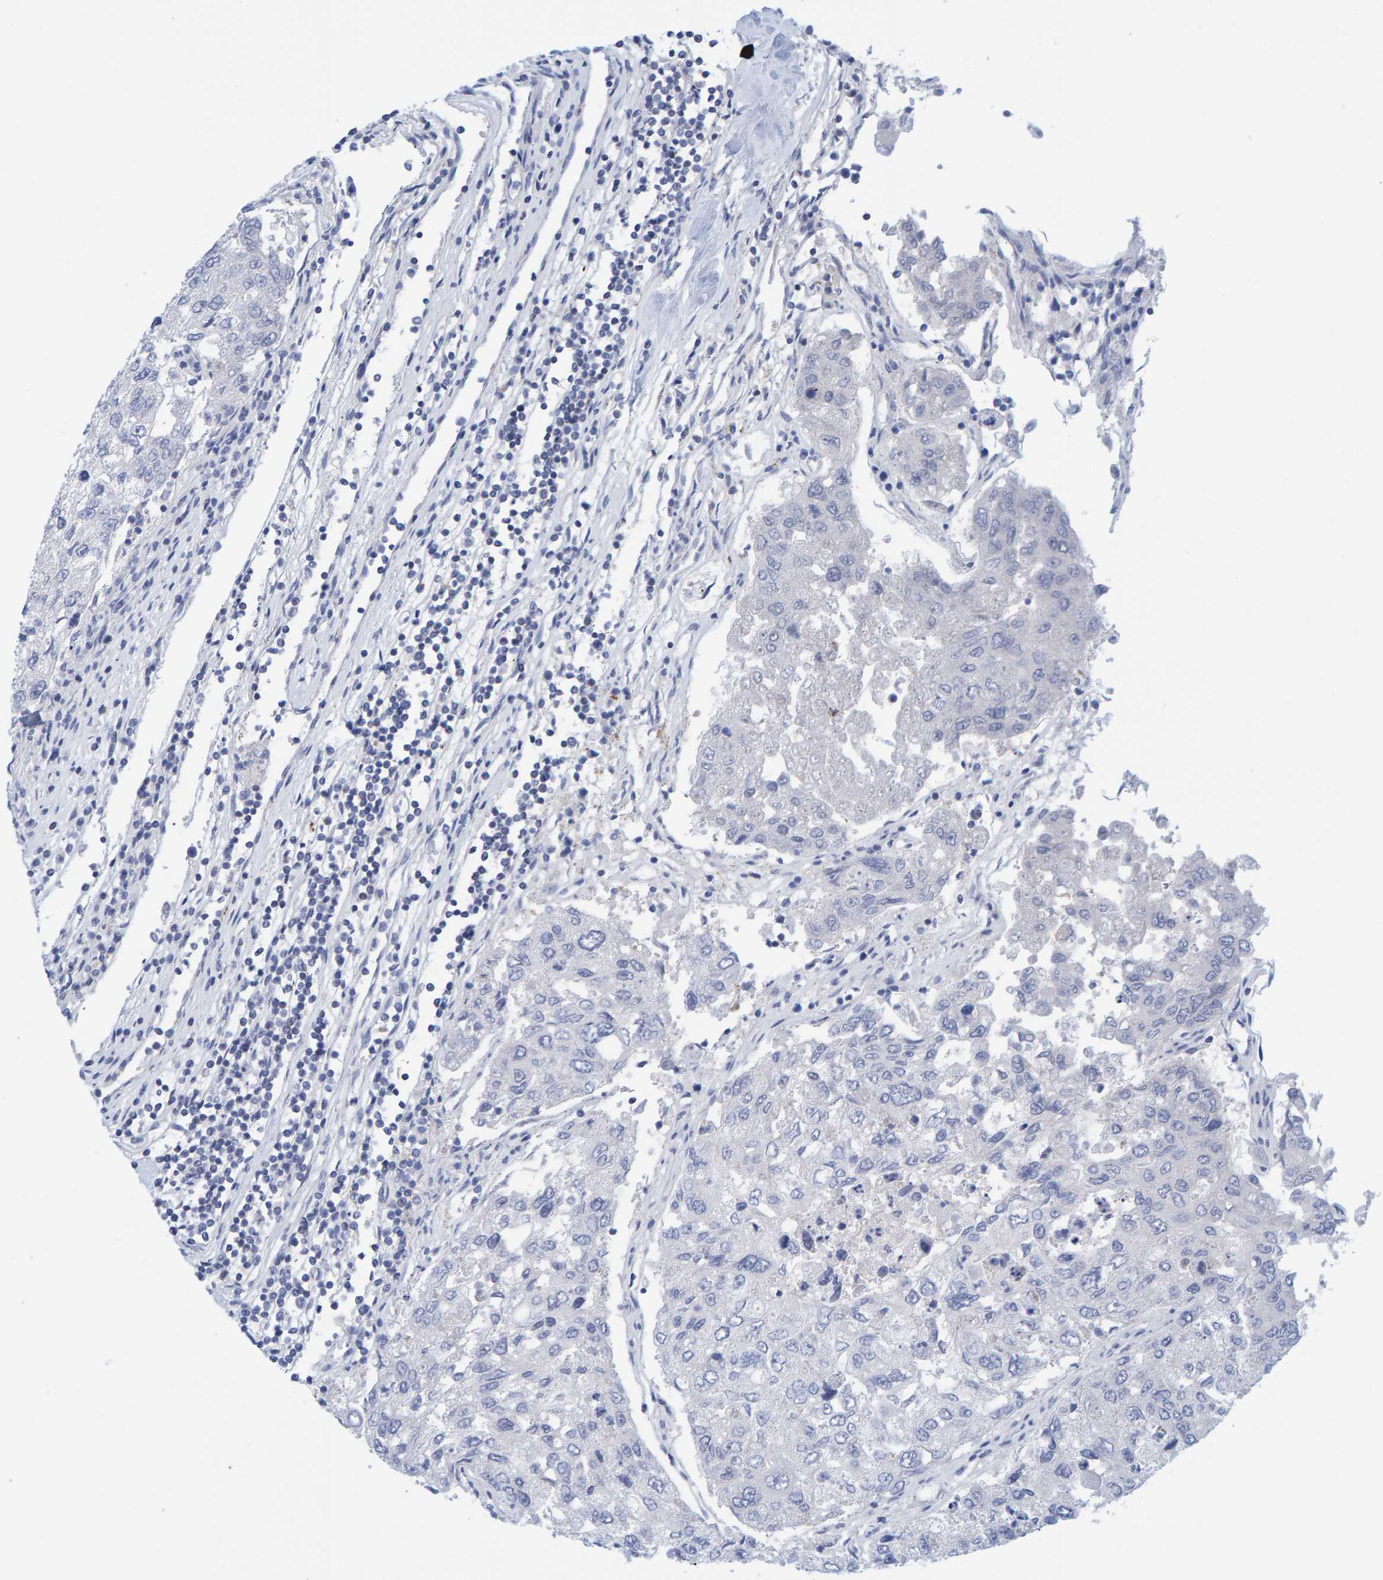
{"staining": {"intensity": "negative", "quantity": "none", "location": "none"}, "tissue": "urothelial cancer", "cell_type": "Tumor cells", "image_type": "cancer", "snomed": [{"axis": "morphology", "description": "Urothelial carcinoma, High grade"}, {"axis": "topography", "description": "Lymph node"}, {"axis": "topography", "description": "Urinary bladder"}], "caption": "Tumor cells are negative for protein expression in human urothelial cancer.", "gene": "KLHL11", "patient": {"sex": "male", "age": 51}}